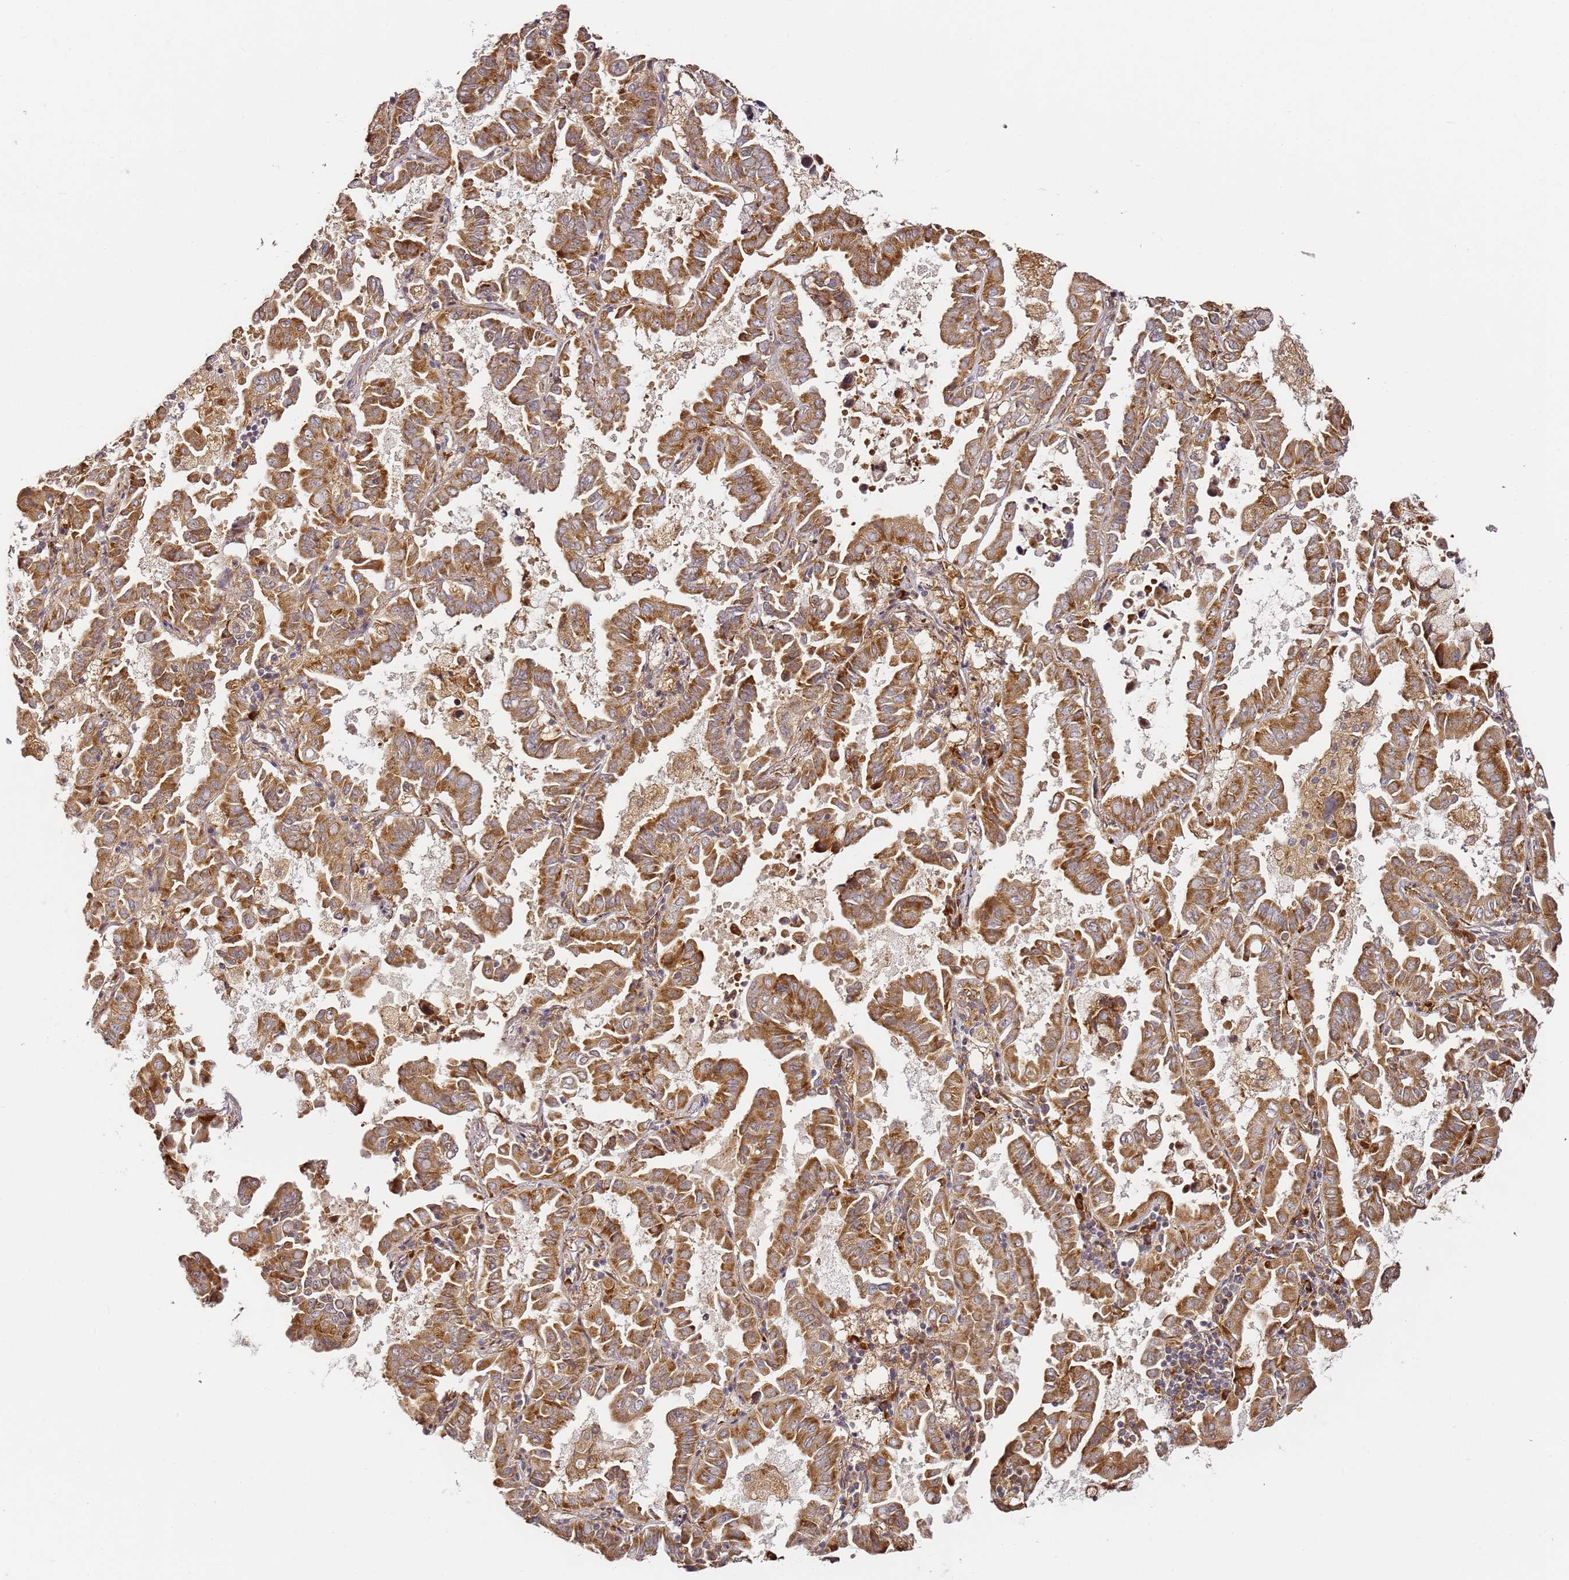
{"staining": {"intensity": "moderate", "quantity": ">75%", "location": "cytoplasmic/membranous"}, "tissue": "lung cancer", "cell_type": "Tumor cells", "image_type": "cancer", "snomed": [{"axis": "morphology", "description": "Adenocarcinoma, NOS"}, {"axis": "topography", "description": "Lung"}], "caption": "Immunohistochemistry of human adenocarcinoma (lung) shows medium levels of moderate cytoplasmic/membranous positivity in about >75% of tumor cells.", "gene": "RPS3A", "patient": {"sex": "male", "age": 64}}